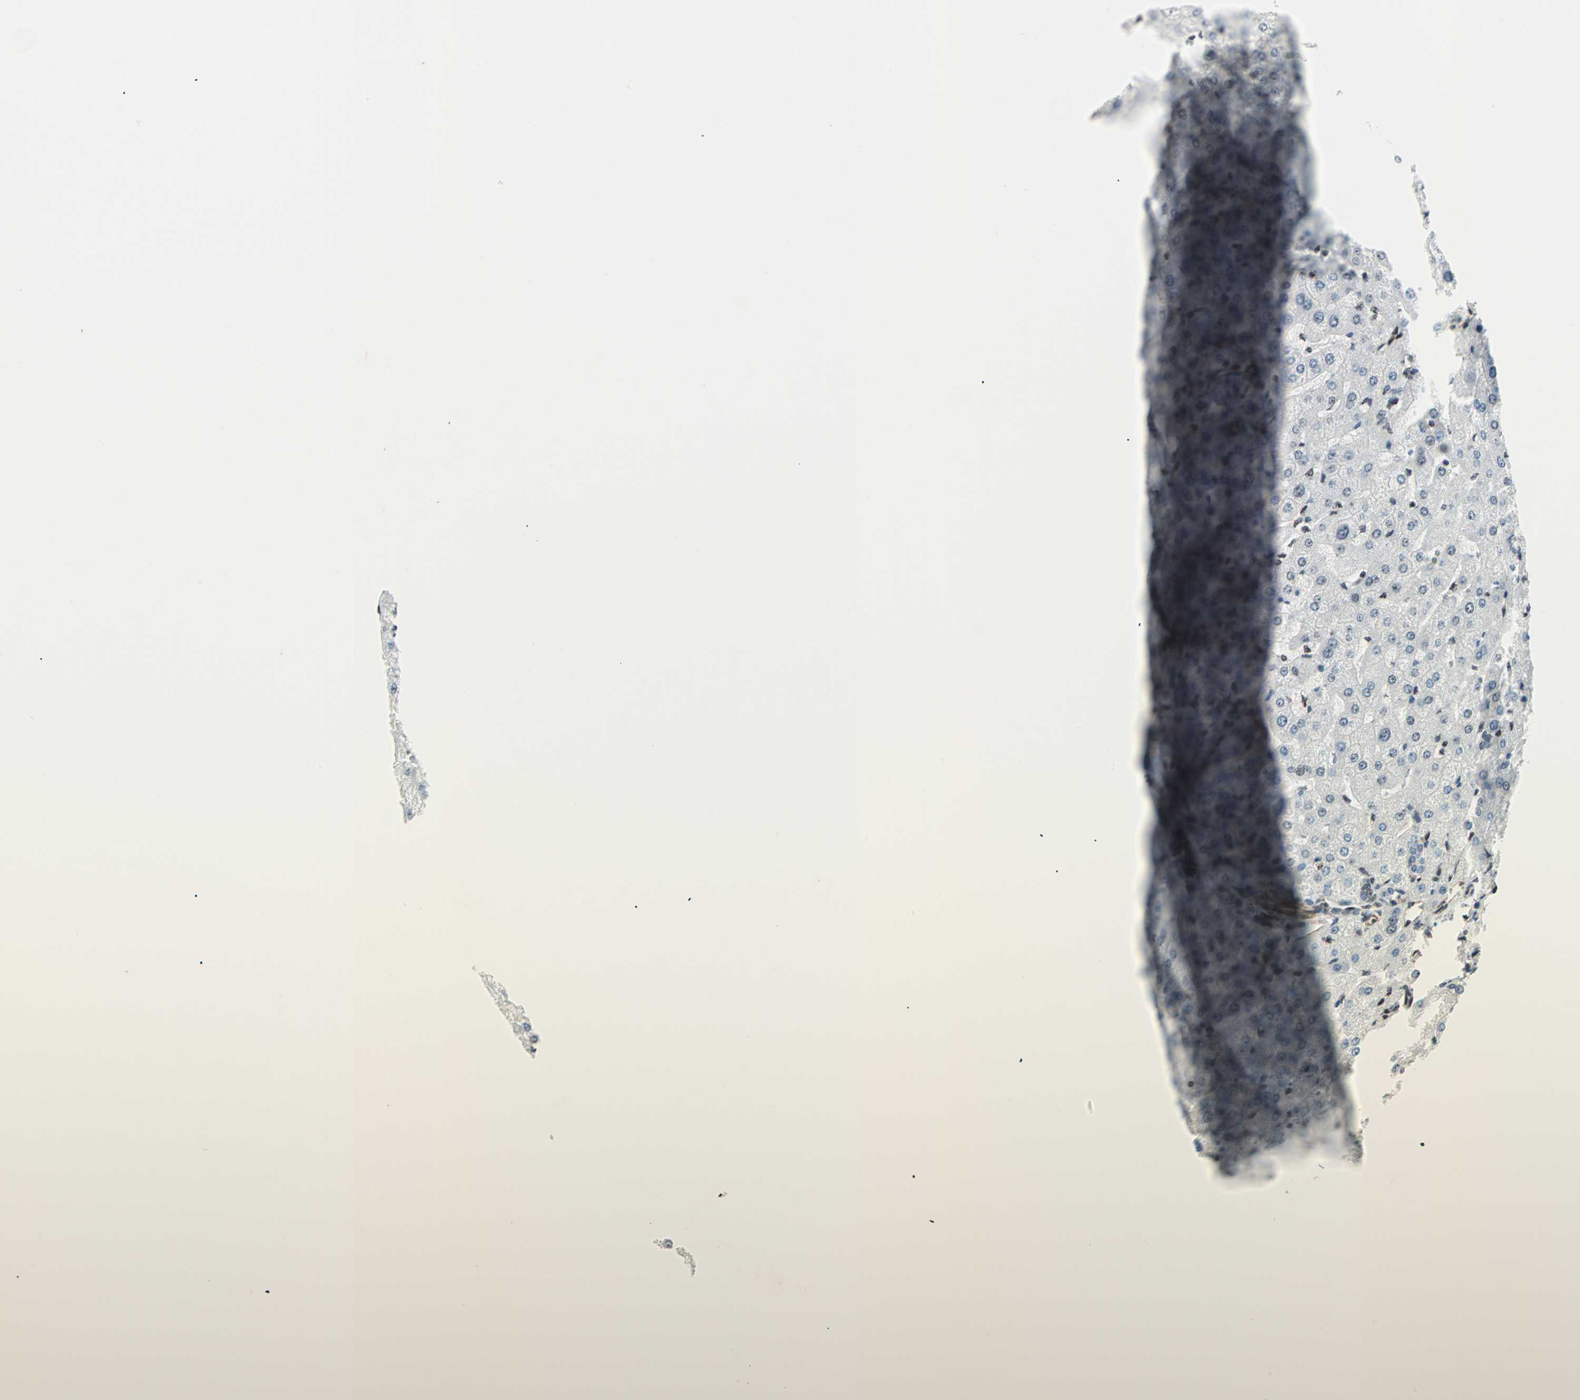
{"staining": {"intensity": "weak", "quantity": "25%-75%", "location": "nuclear"}, "tissue": "liver", "cell_type": "Cholangiocytes", "image_type": "normal", "snomed": [{"axis": "morphology", "description": "Normal tissue, NOS"}, {"axis": "morphology", "description": "Fibrosis, NOS"}, {"axis": "topography", "description": "Liver"}], "caption": "Normal liver shows weak nuclear staining in about 25%-75% of cholangiocytes.", "gene": "CENPA", "patient": {"sex": "female", "age": 29}}